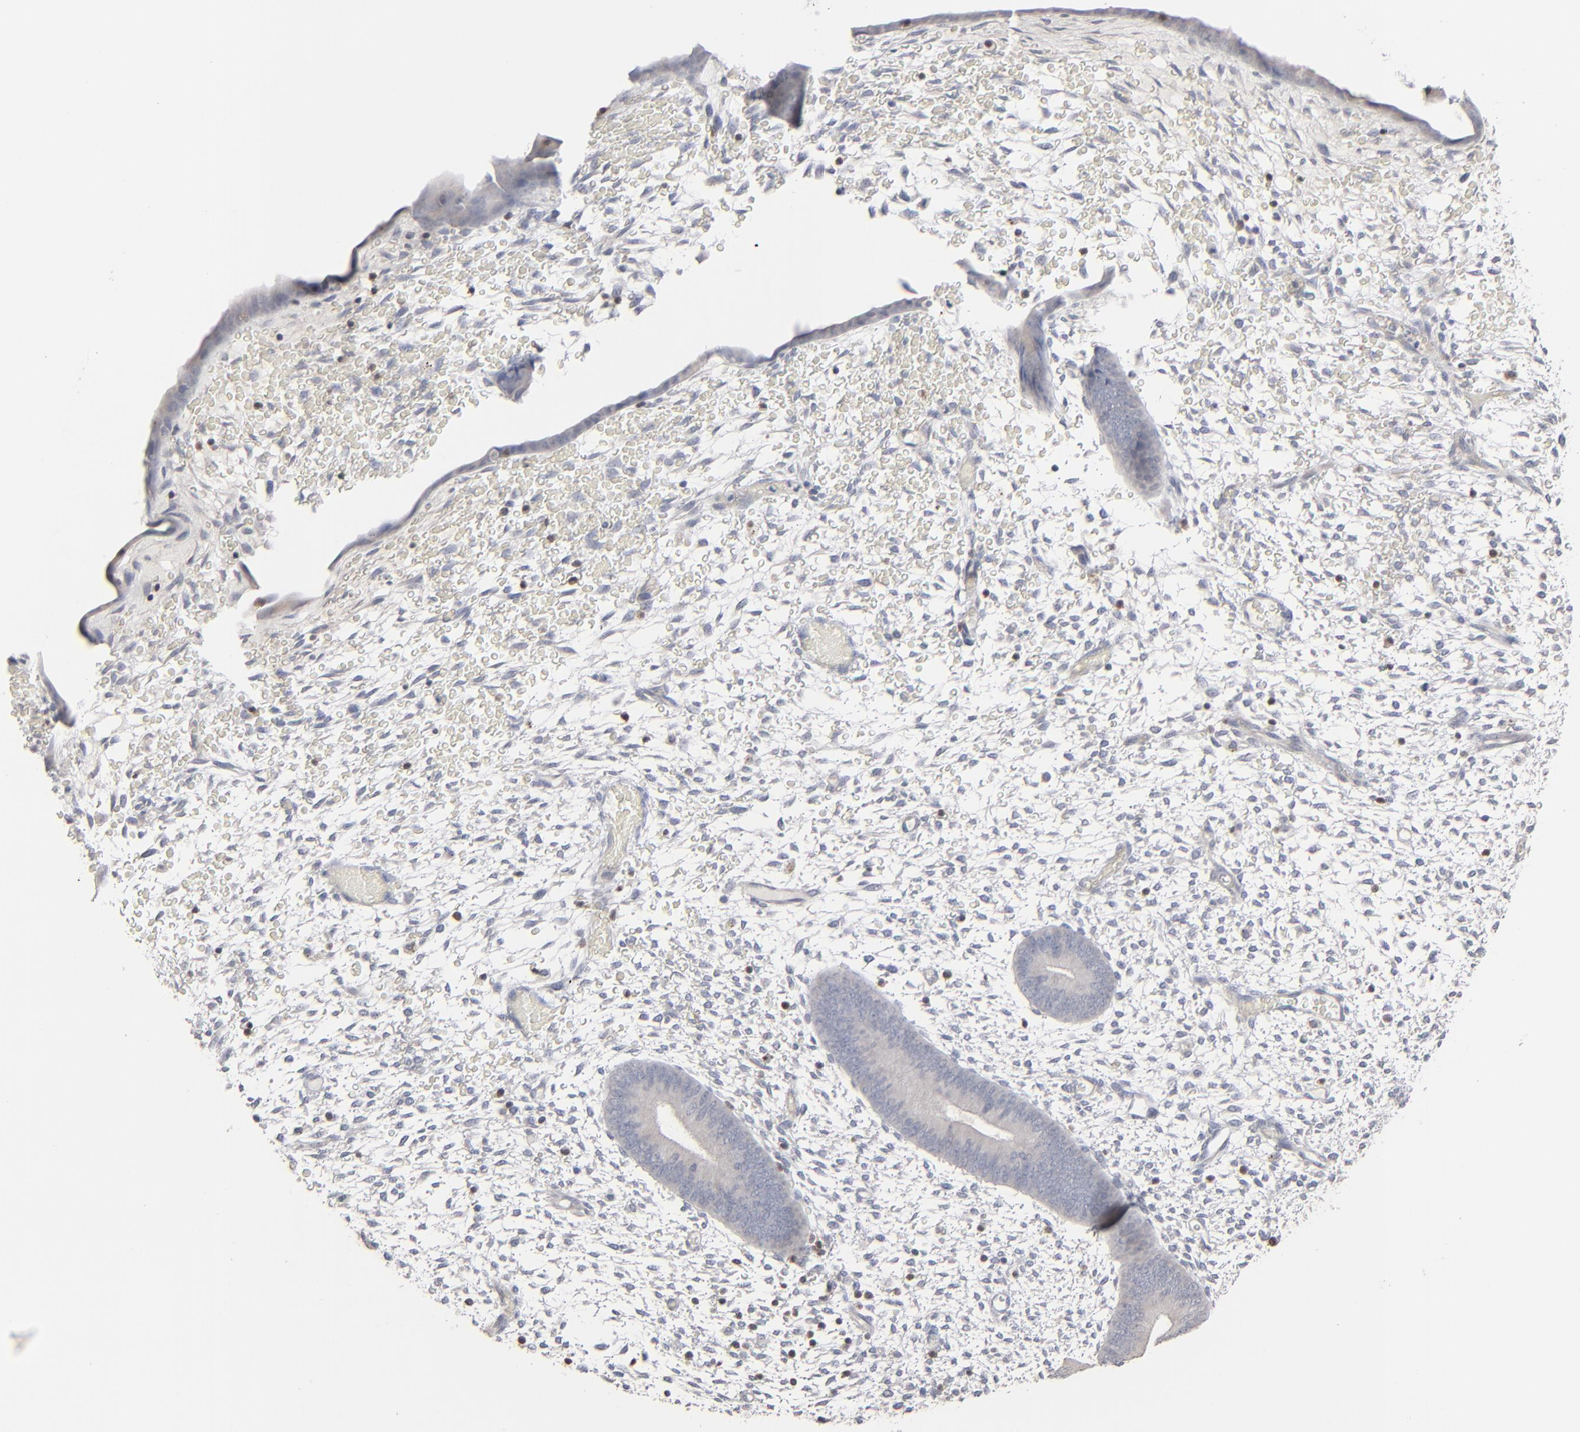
{"staining": {"intensity": "negative", "quantity": "none", "location": "none"}, "tissue": "endometrium", "cell_type": "Cells in endometrial stroma", "image_type": "normal", "snomed": [{"axis": "morphology", "description": "Normal tissue, NOS"}, {"axis": "topography", "description": "Endometrium"}], "caption": "A histopathology image of endometrium stained for a protein exhibits no brown staining in cells in endometrial stroma.", "gene": "STAT4", "patient": {"sex": "female", "age": 42}}